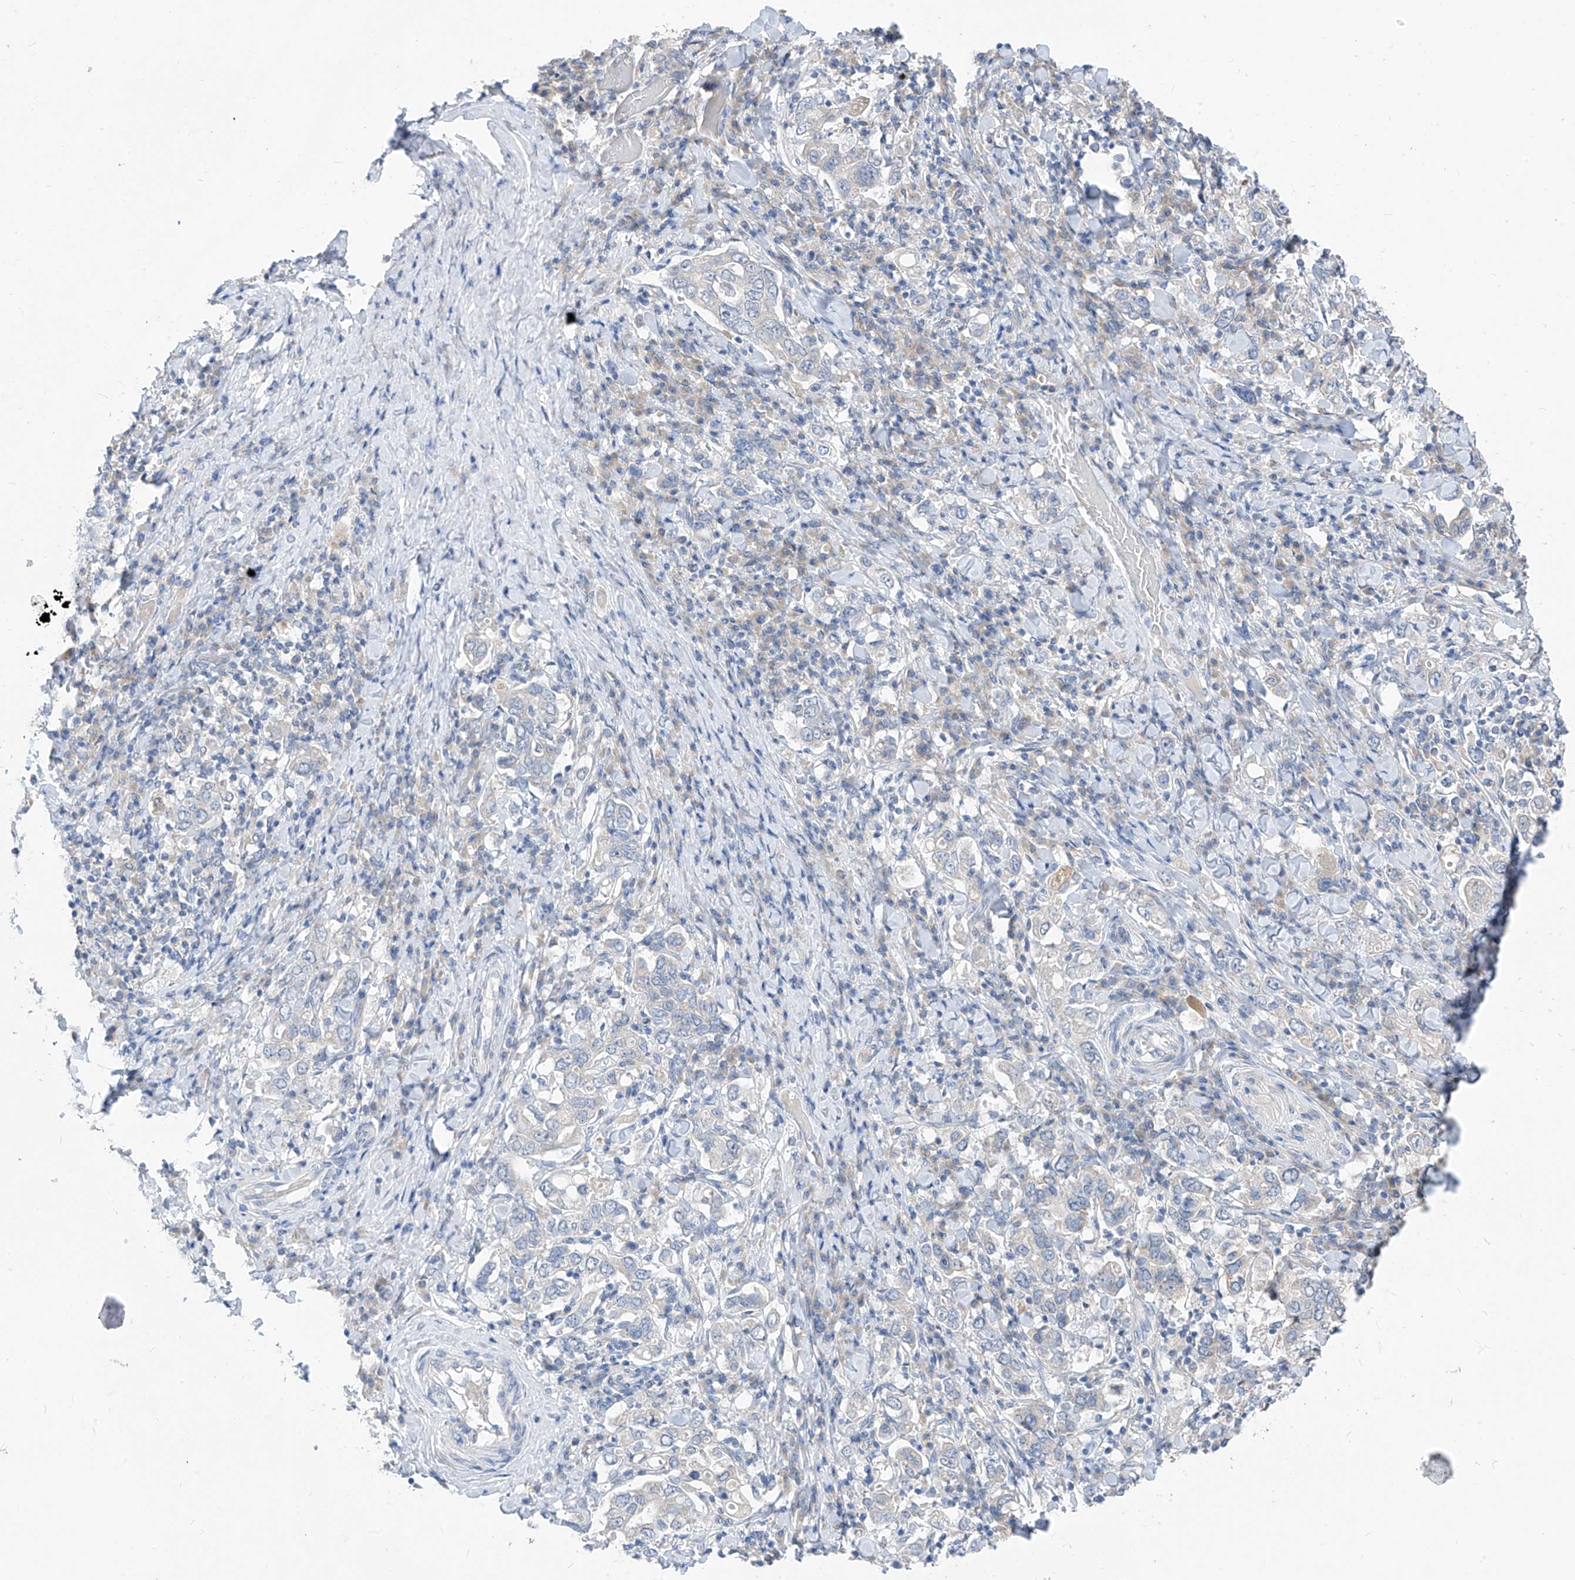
{"staining": {"intensity": "negative", "quantity": "none", "location": "none"}, "tissue": "stomach cancer", "cell_type": "Tumor cells", "image_type": "cancer", "snomed": [{"axis": "morphology", "description": "Adenocarcinoma, NOS"}, {"axis": "topography", "description": "Stomach, upper"}], "caption": "DAB (3,3'-diaminobenzidine) immunohistochemical staining of human stomach adenocarcinoma reveals no significant positivity in tumor cells. (DAB immunohistochemistry (IHC) with hematoxylin counter stain).", "gene": "LDAH", "patient": {"sex": "male", "age": 62}}